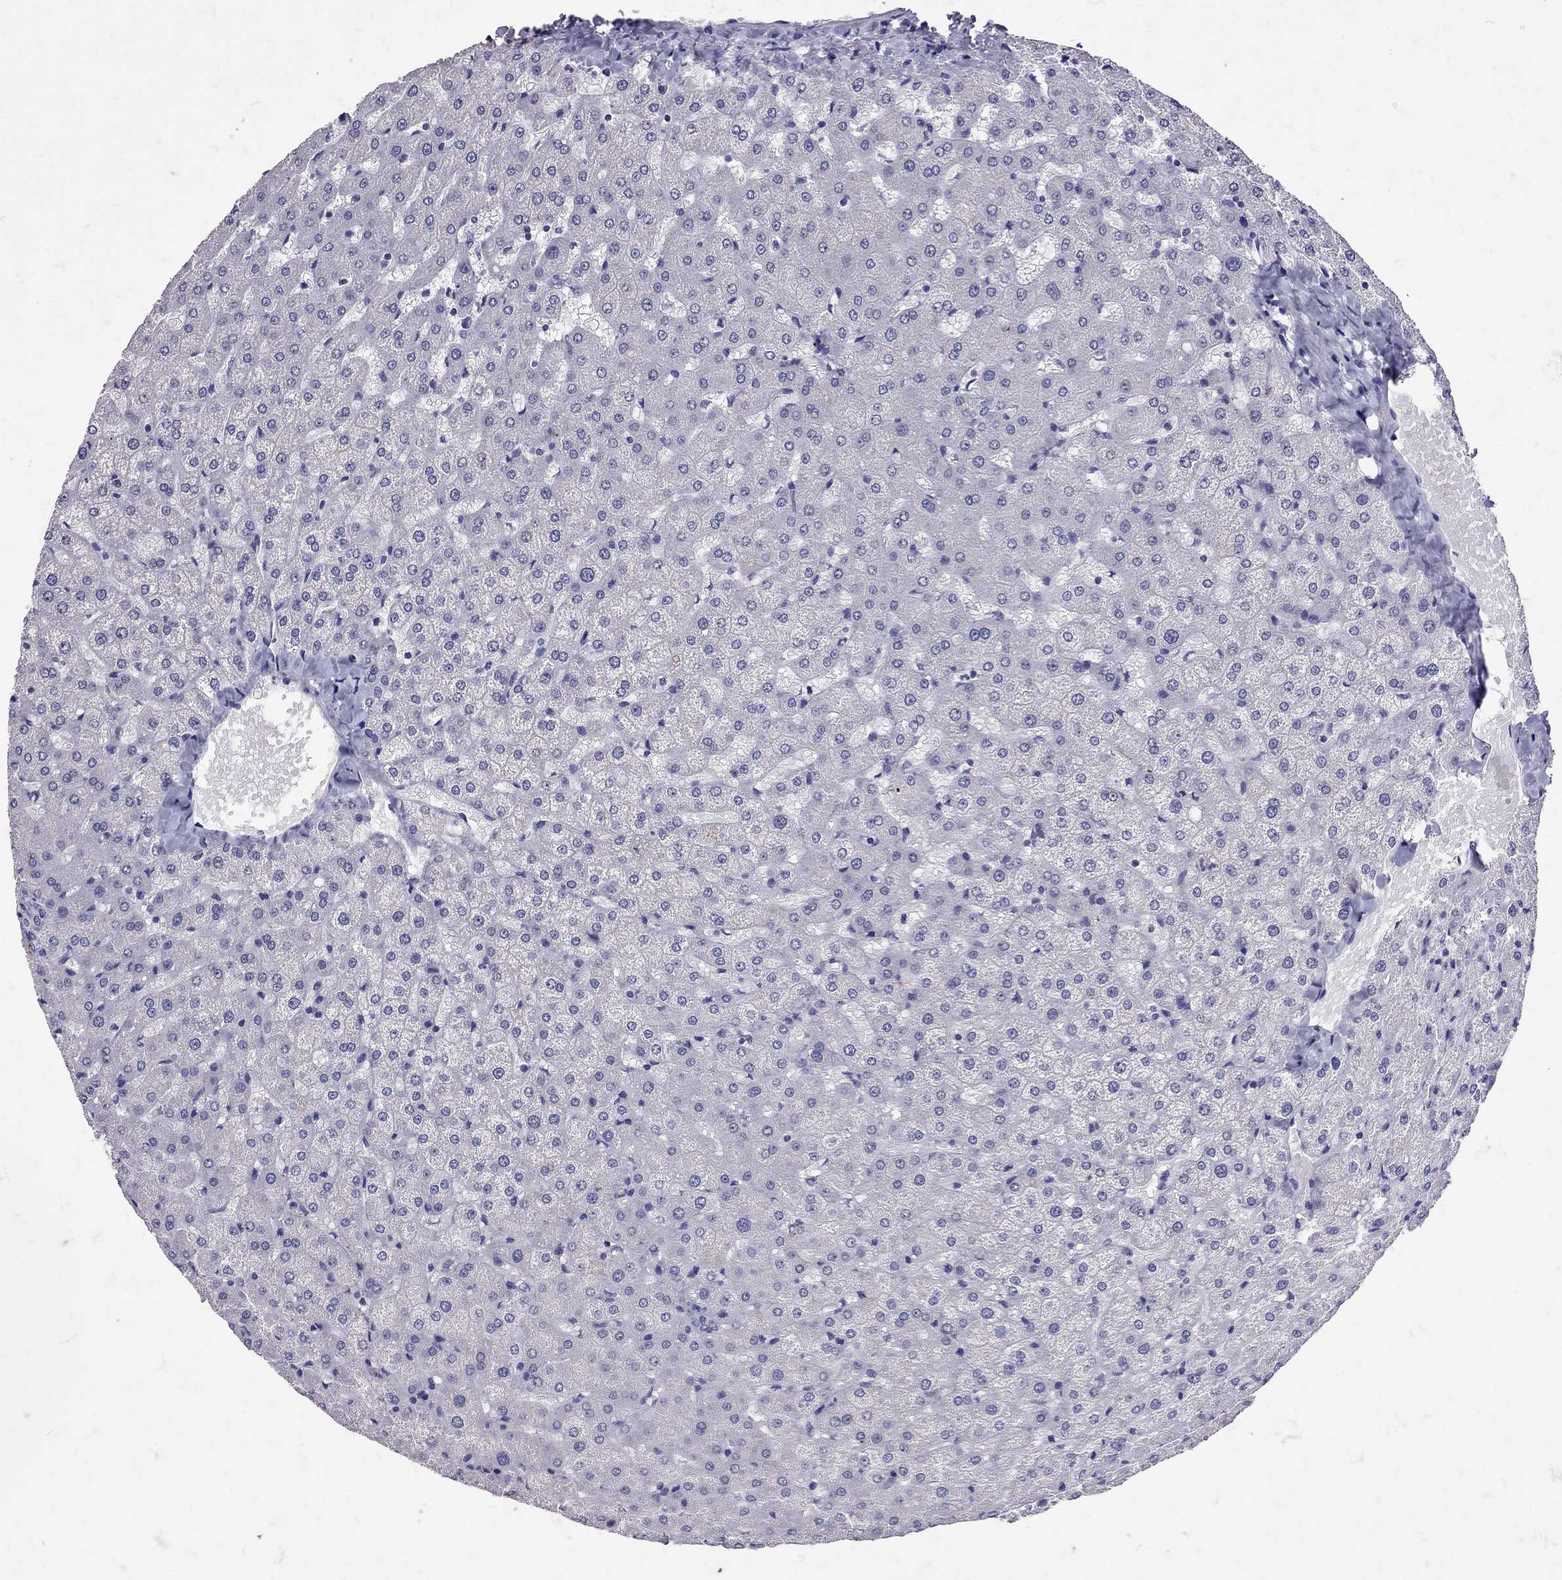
{"staining": {"intensity": "negative", "quantity": "none", "location": "none"}, "tissue": "liver", "cell_type": "Cholangiocytes", "image_type": "normal", "snomed": [{"axis": "morphology", "description": "Normal tissue, NOS"}, {"axis": "topography", "description": "Liver"}], "caption": "IHC of unremarkable human liver shows no positivity in cholangiocytes.", "gene": "SST", "patient": {"sex": "female", "age": 50}}